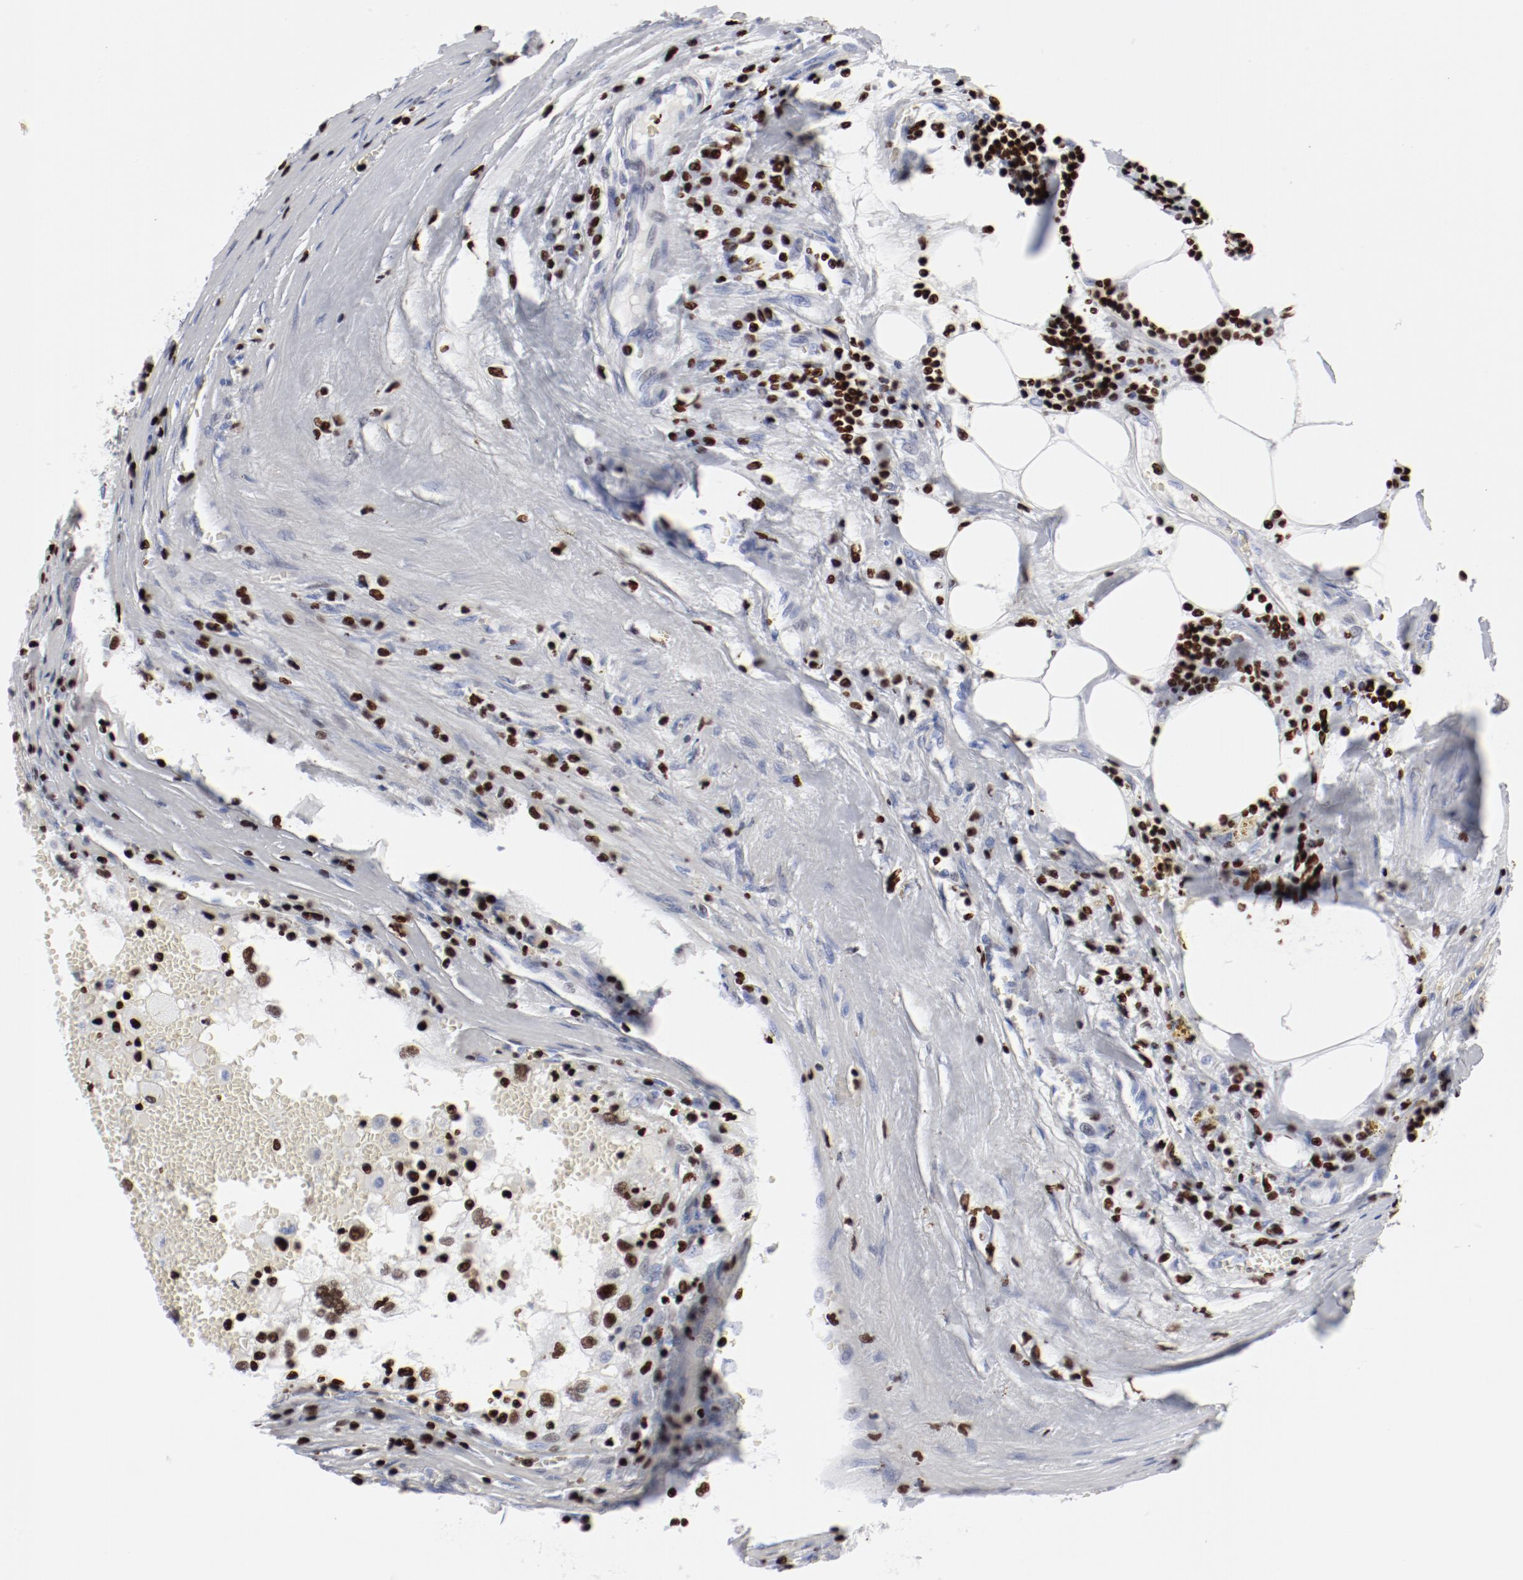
{"staining": {"intensity": "strong", "quantity": ">75%", "location": "nuclear"}, "tissue": "renal cancer", "cell_type": "Tumor cells", "image_type": "cancer", "snomed": [{"axis": "morphology", "description": "Normal tissue, NOS"}, {"axis": "morphology", "description": "Adenocarcinoma, NOS"}, {"axis": "topography", "description": "Kidney"}], "caption": "Immunohistochemistry histopathology image of neoplastic tissue: adenocarcinoma (renal) stained using immunohistochemistry (IHC) shows high levels of strong protein expression localized specifically in the nuclear of tumor cells, appearing as a nuclear brown color.", "gene": "SMARCC2", "patient": {"sex": "male", "age": 71}}